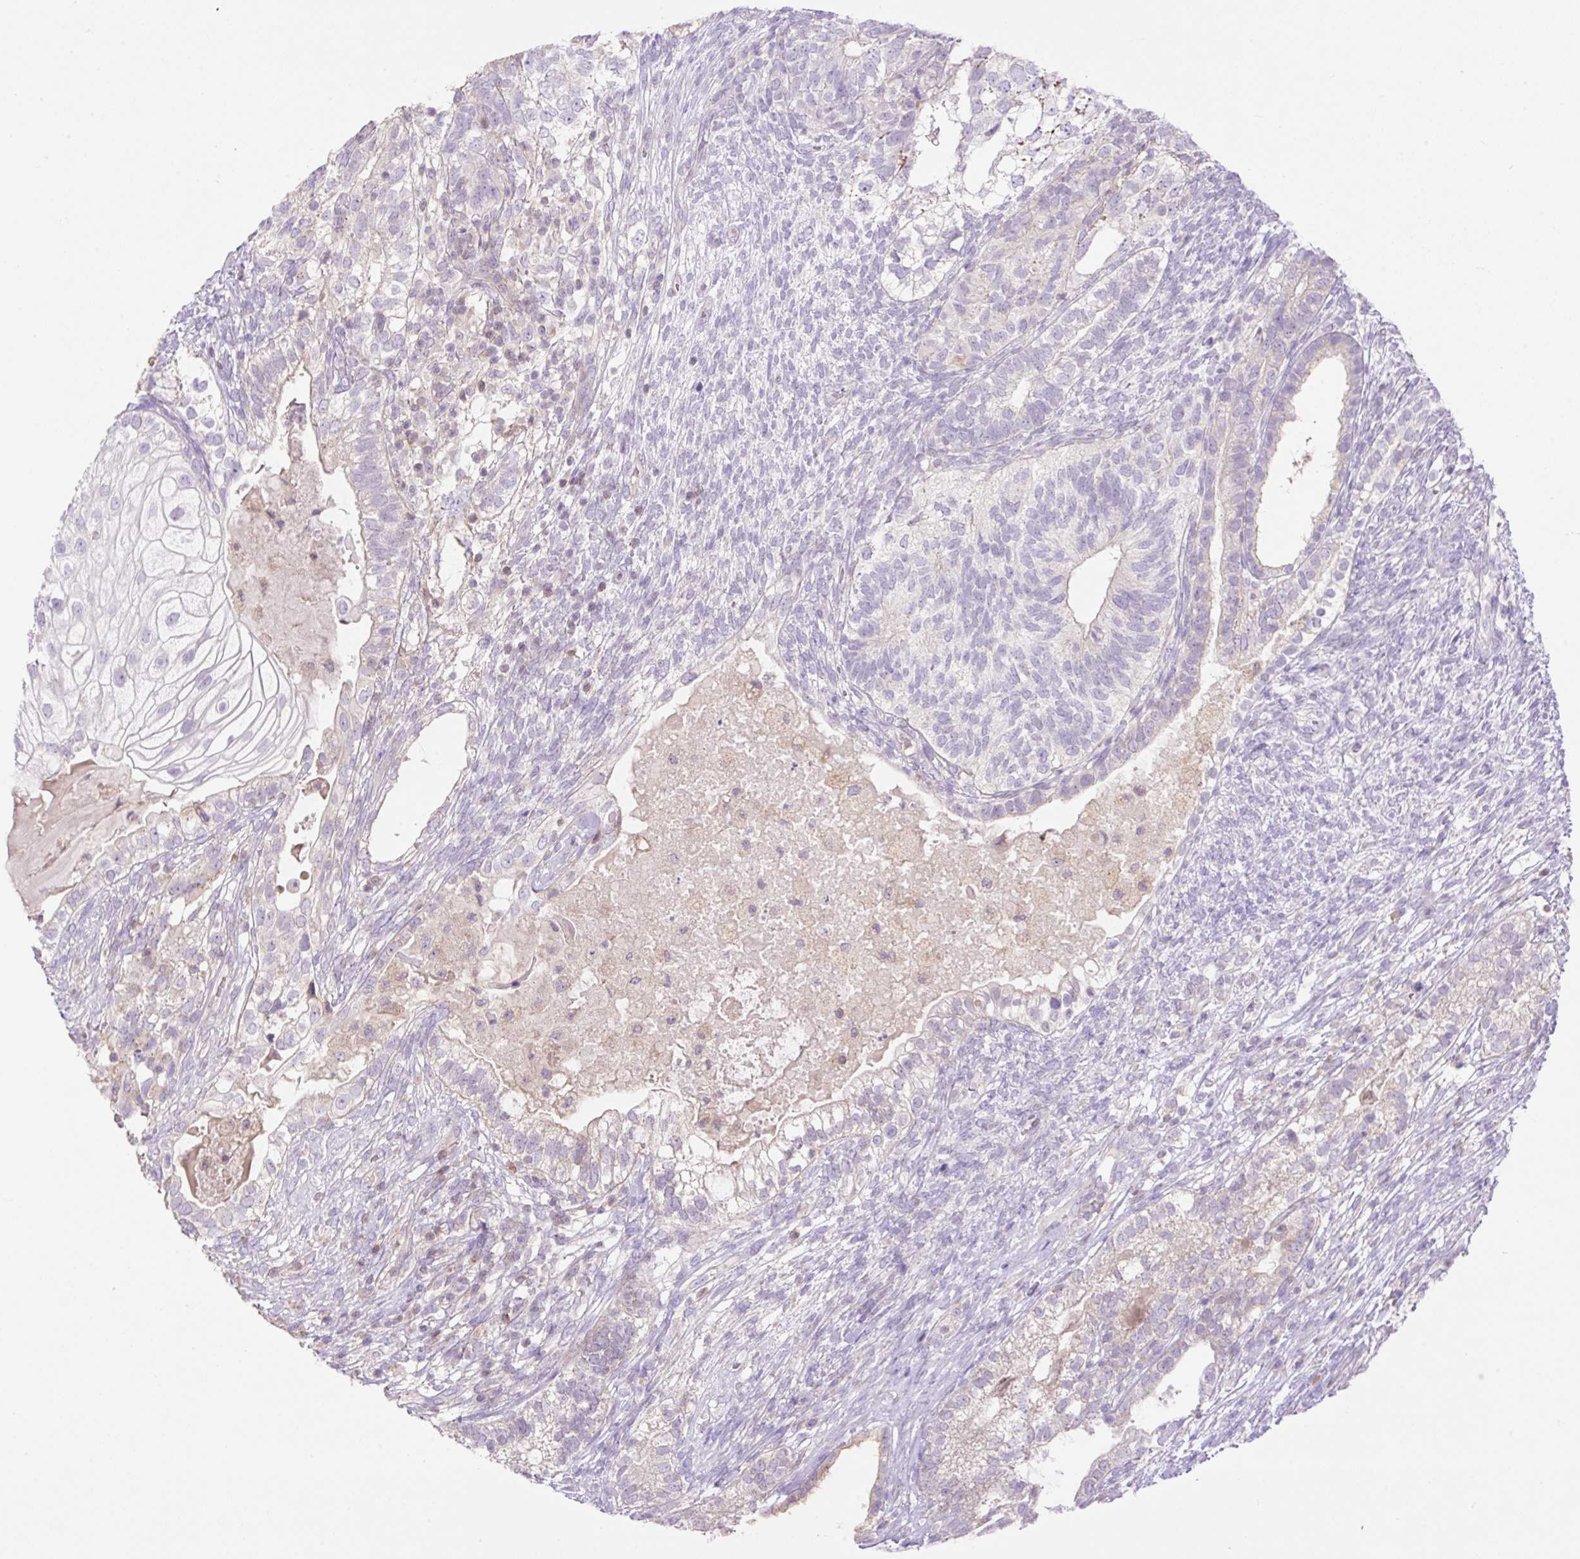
{"staining": {"intensity": "negative", "quantity": "none", "location": "none"}, "tissue": "testis cancer", "cell_type": "Tumor cells", "image_type": "cancer", "snomed": [{"axis": "morphology", "description": "Seminoma, NOS"}, {"axis": "morphology", "description": "Carcinoma, Embryonal, NOS"}, {"axis": "topography", "description": "Testis"}], "caption": "Protein analysis of testis embryonal carcinoma shows no significant positivity in tumor cells. The staining is performed using DAB brown chromogen with nuclei counter-stained in using hematoxylin.", "gene": "VPS25", "patient": {"sex": "male", "age": 41}}